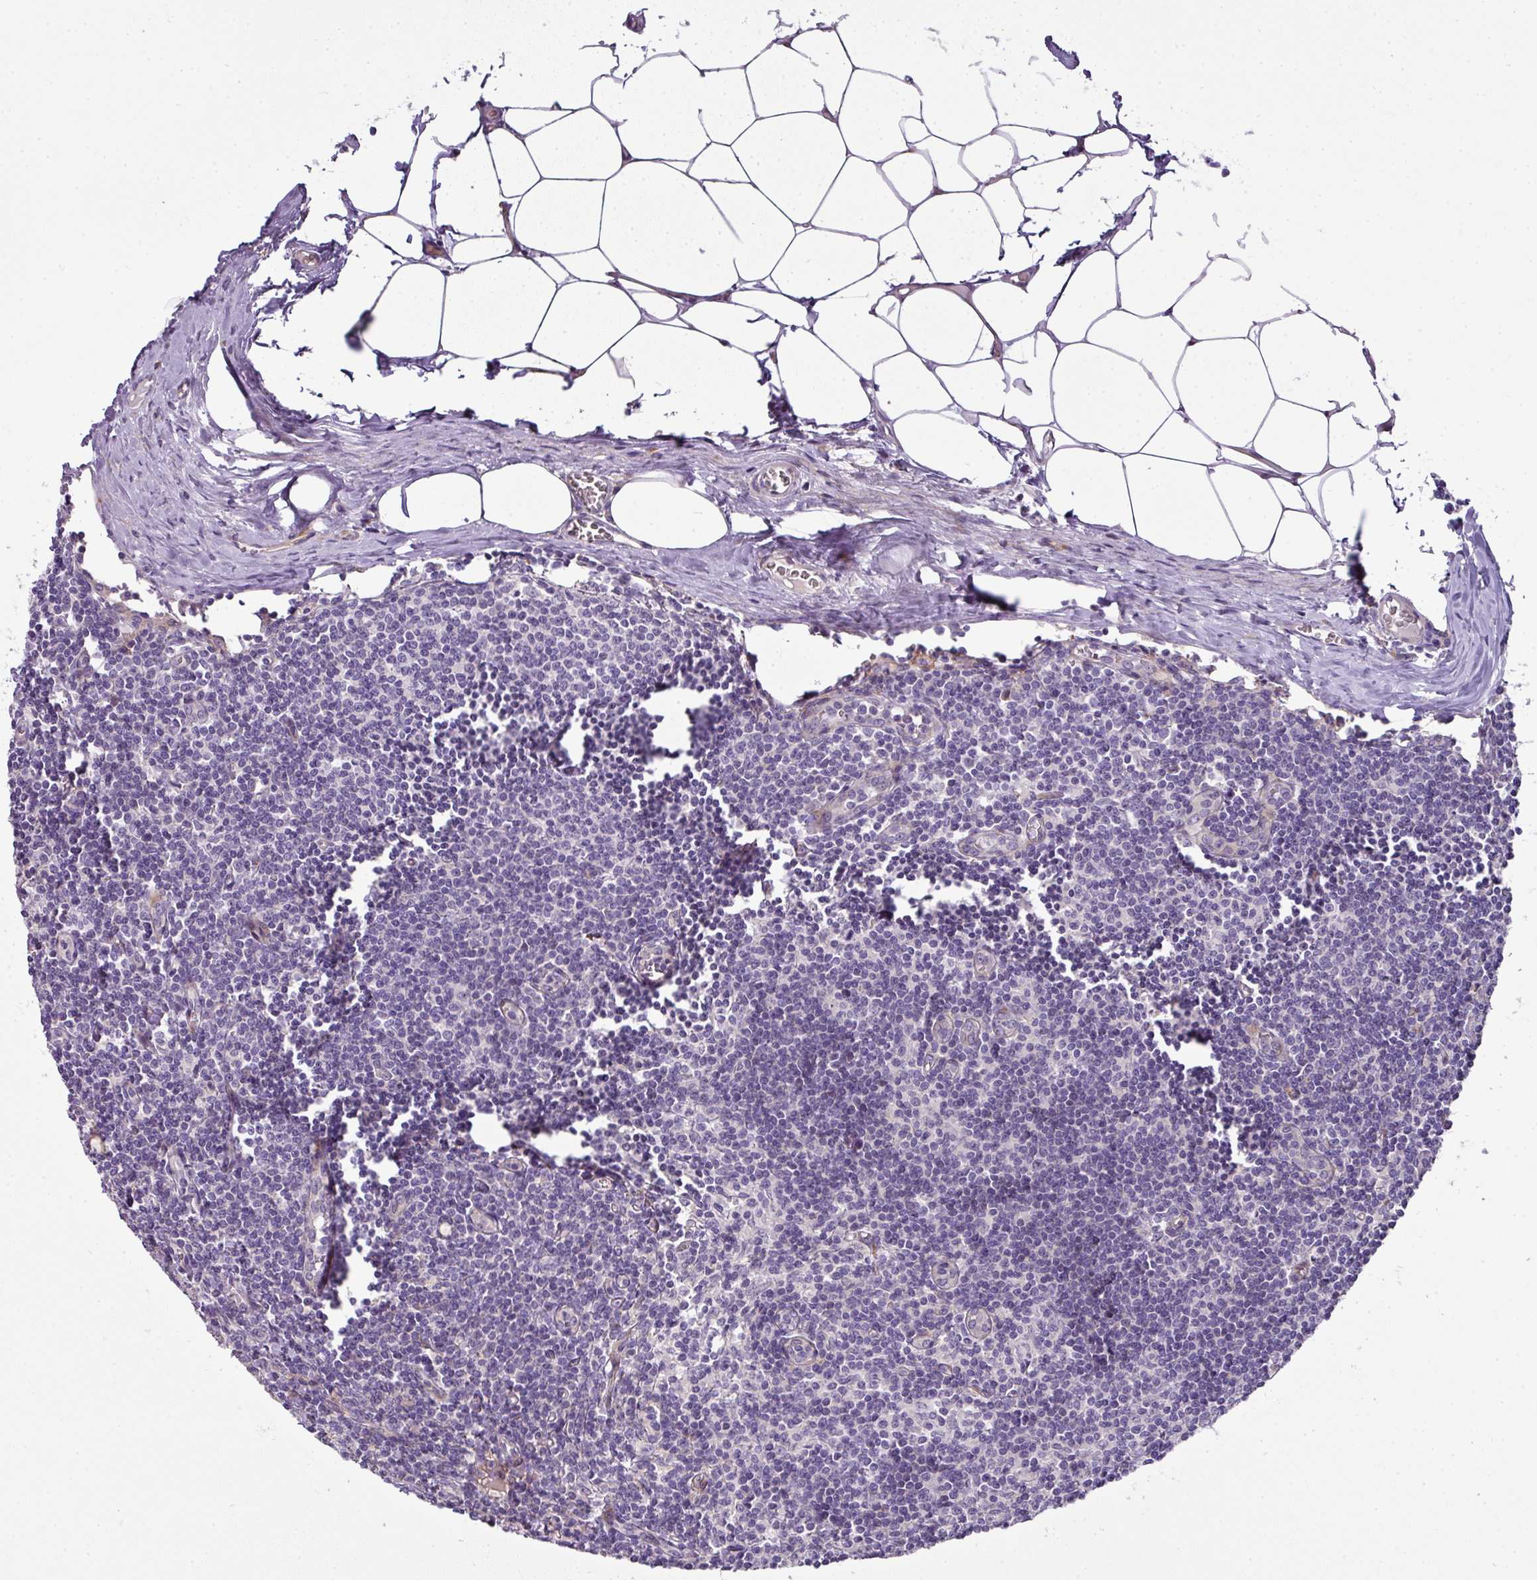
{"staining": {"intensity": "negative", "quantity": "none", "location": "none"}, "tissue": "lymph node", "cell_type": "Germinal center cells", "image_type": "normal", "snomed": [{"axis": "morphology", "description": "Normal tissue, NOS"}, {"axis": "topography", "description": "Lymph node"}], "caption": "The IHC photomicrograph has no significant expression in germinal center cells of lymph node.", "gene": "ATP6V1F", "patient": {"sex": "female", "age": 59}}